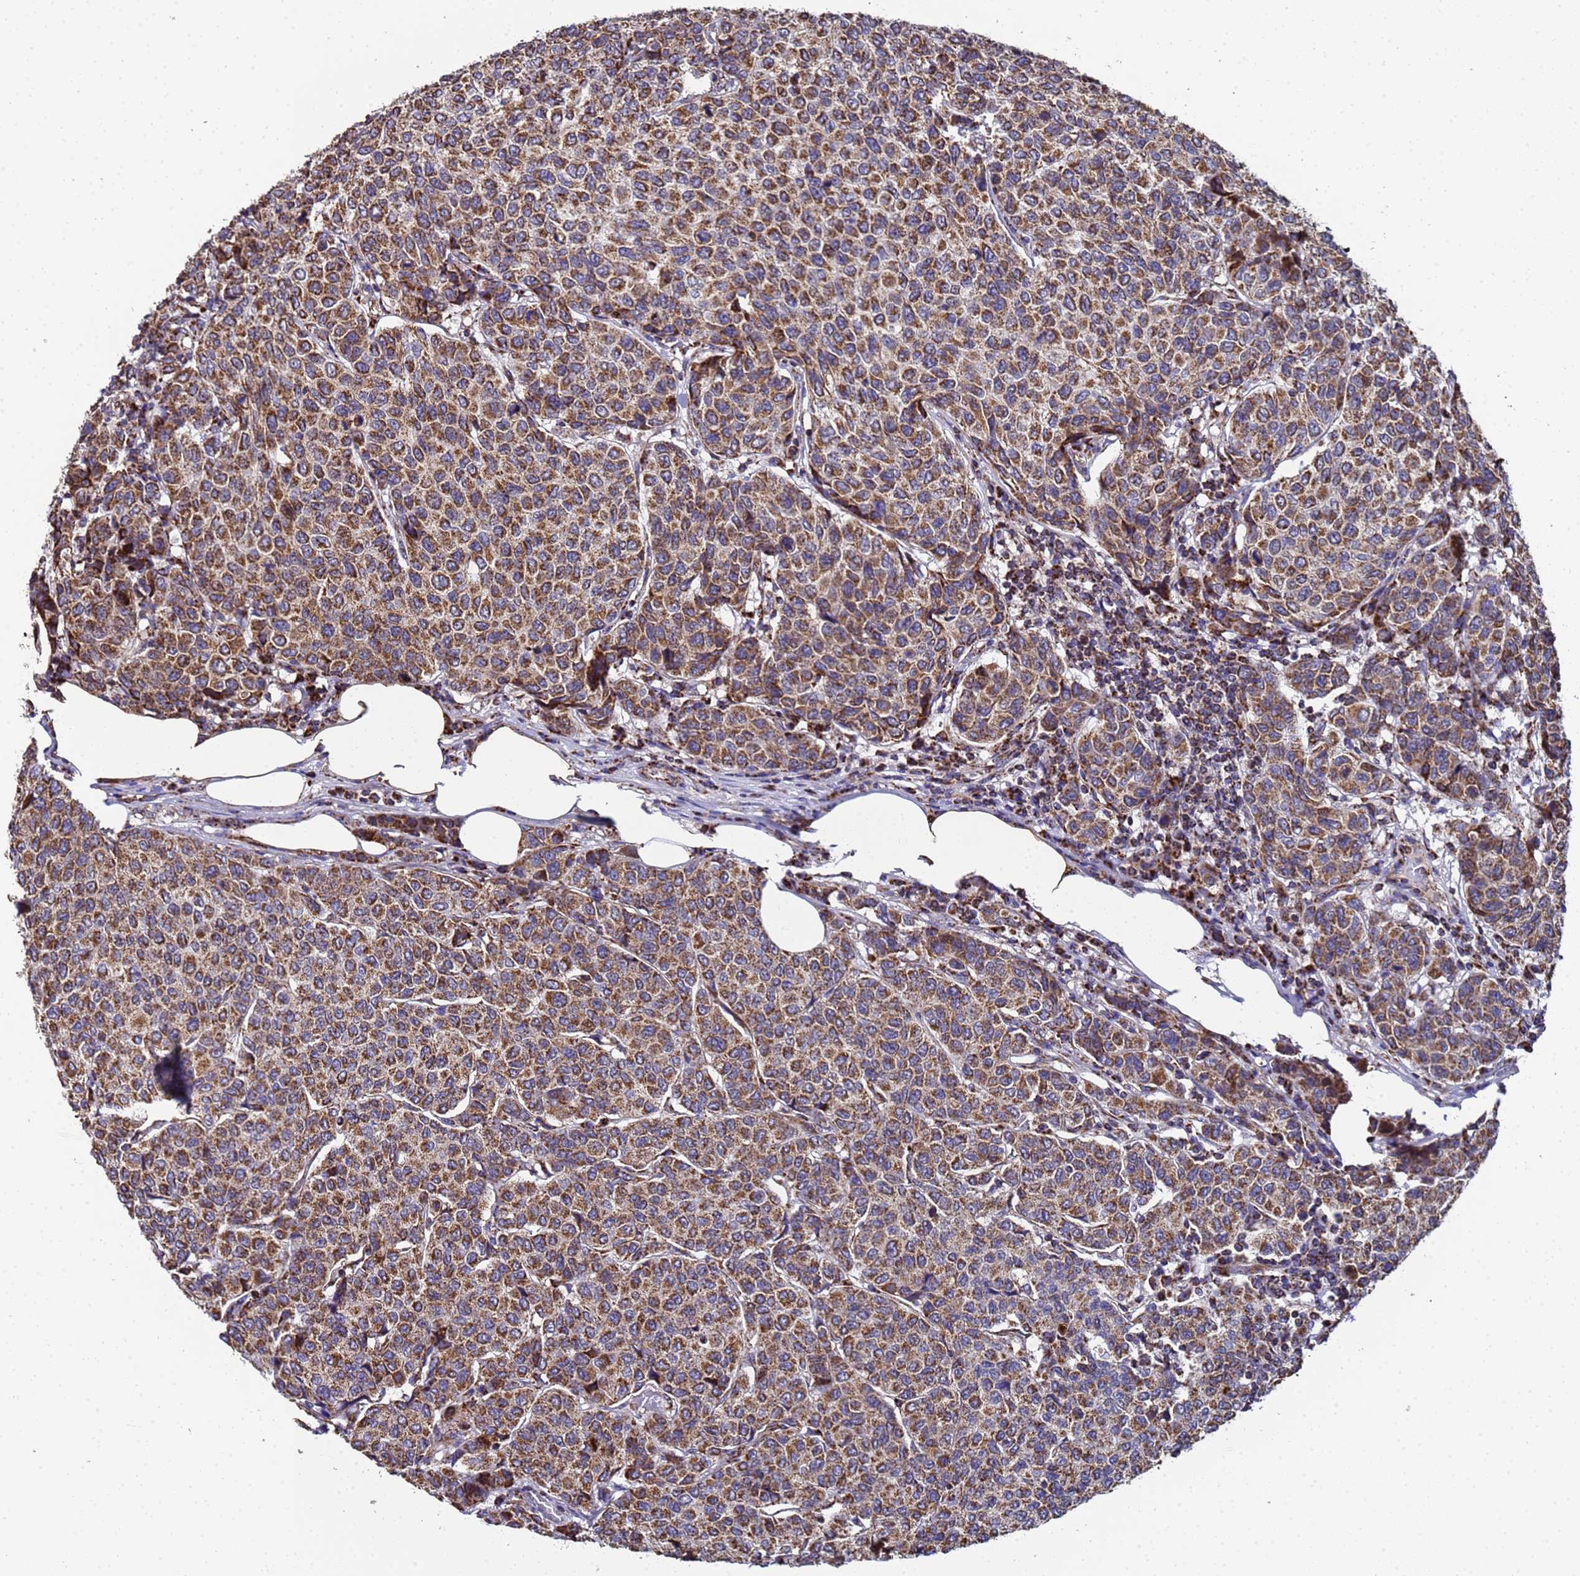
{"staining": {"intensity": "moderate", "quantity": ">75%", "location": "cytoplasmic/membranous"}, "tissue": "breast cancer", "cell_type": "Tumor cells", "image_type": "cancer", "snomed": [{"axis": "morphology", "description": "Duct carcinoma"}, {"axis": "topography", "description": "Breast"}], "caption": "About >75% of tumor cells in intraductal carcinoma (breast) show moderate cytoplasmic/membranous protein positivity as visualized by brown immunohistochemical staining.", "gene": "MRPS12", "patient": {"sex": "female", "age": 55}}